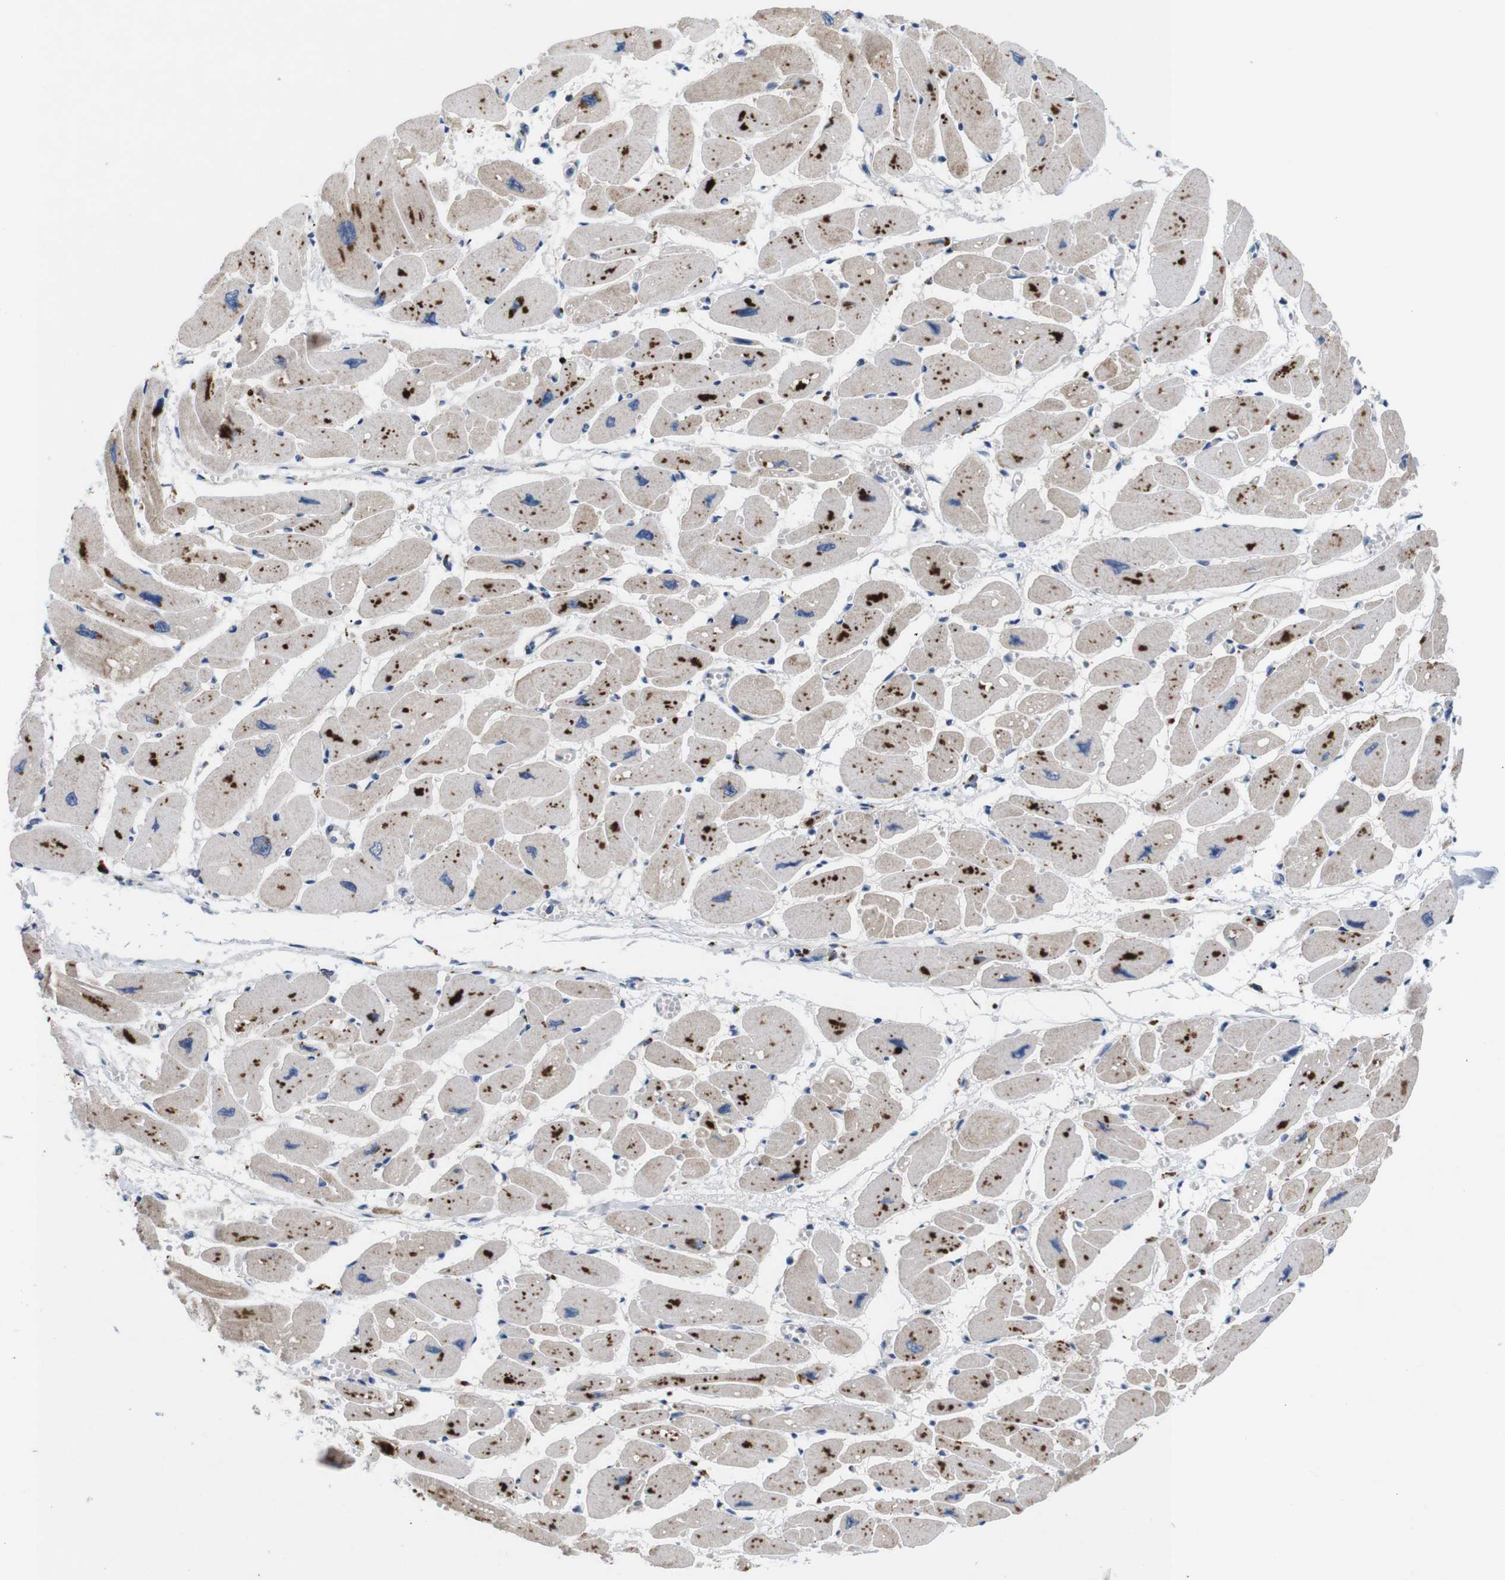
{"staining": {"intensity": "strong", "quantity": ">75%", "location": "cytoplasmic/membranous"}, "tissue": "heart muscle", "cell_type": "Cardiomyocytes", "image_type": "normal", "snomed": [{"axis": "morphology", "description": "Normal tissue, NOS"}, {"axis": "topography", "description": "Heart"}], "caption": "The immunohistochemical stain shows strong cytoplasmic/membranous staining in cardiomyocytes of unremarkable heart muscle. The staining was performed using DAB to visualize the protein expression in brown, while the nuclei were stained in blue with hematoxylin (Magnification: 20x).", "gene": "F2RL1", "patient": {"sex": "female", "age": 54}}